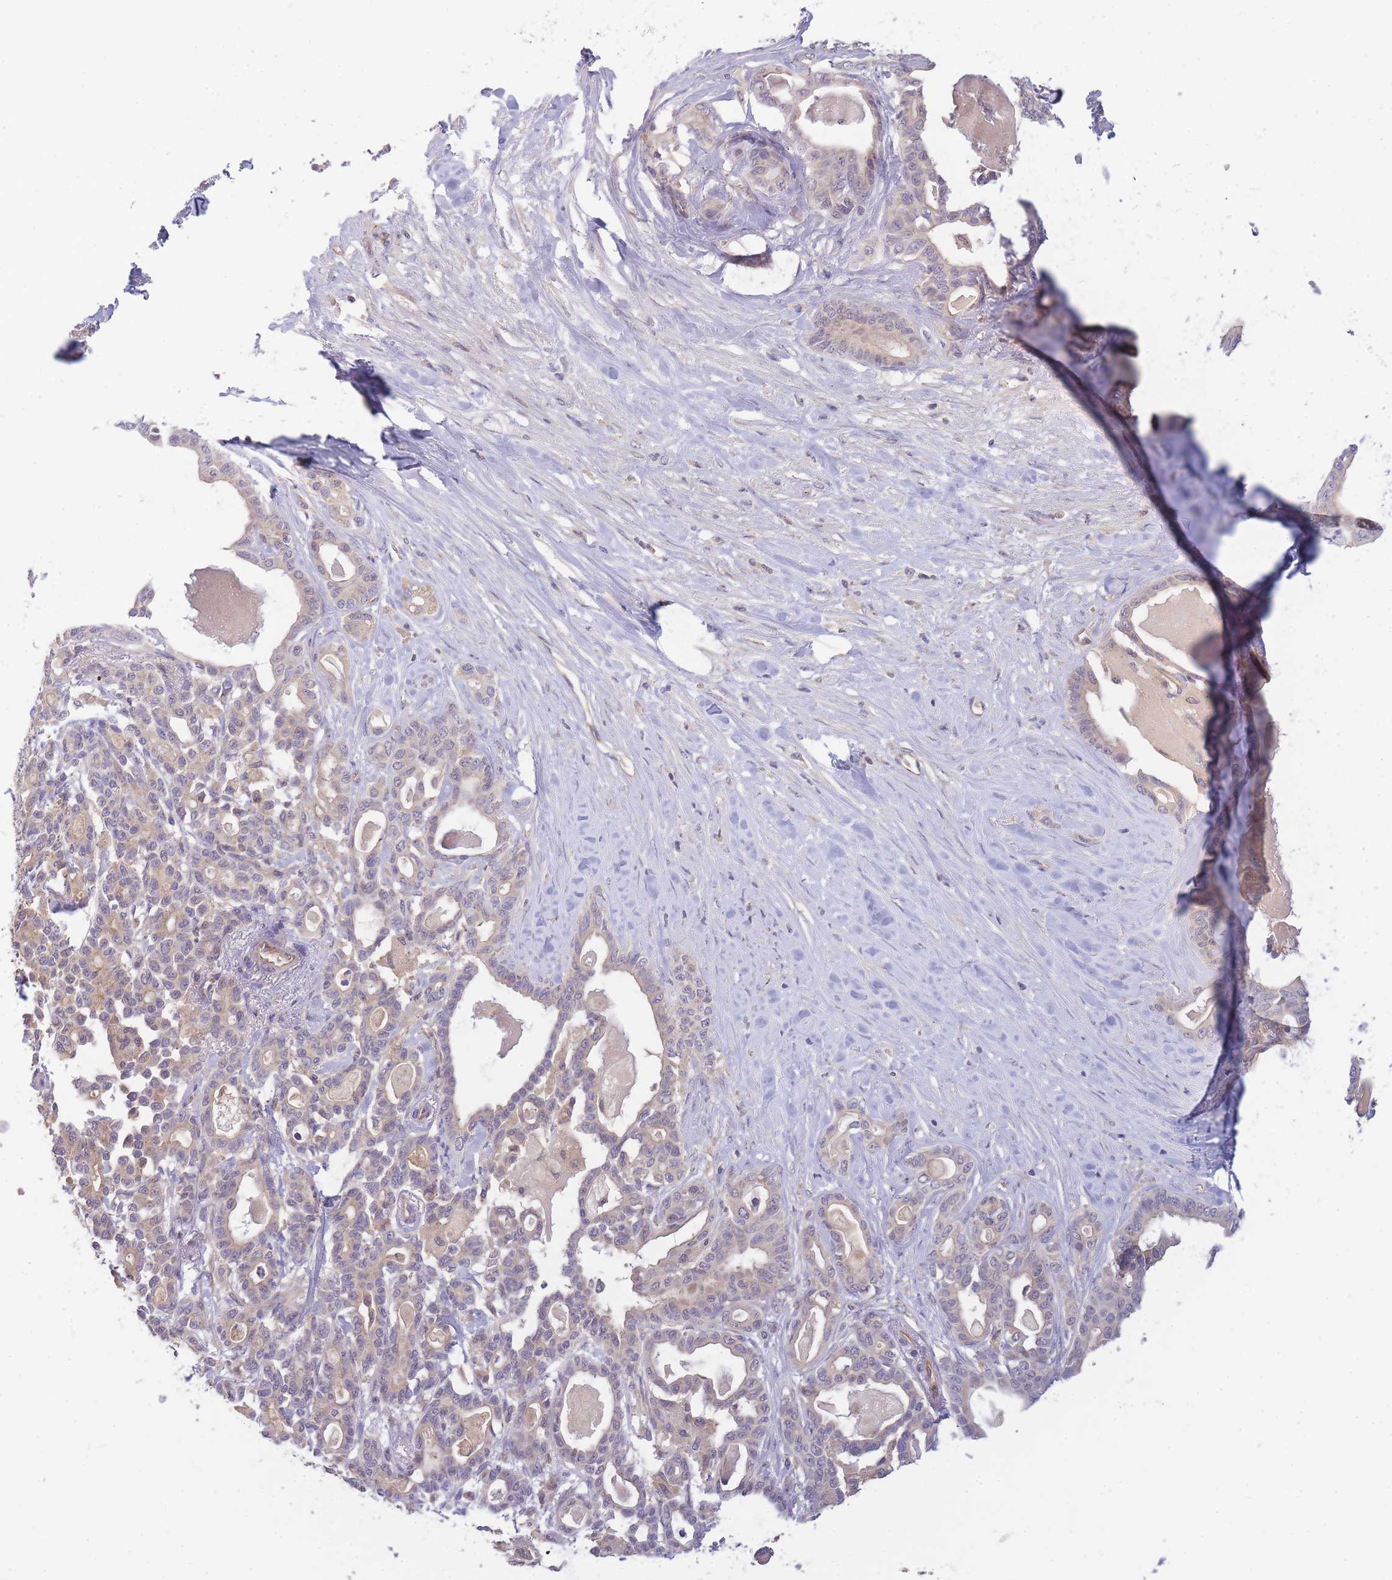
{"staining": {"intensity": "negative", "quantity": "none", "location": "none"}, "tissue": "pancreatic cancer", "cell_type": "Tumor cells", "image_type": "cancer", "snomed": [{"axis": "morphology", "description": "Adenocarcinoma, NOS"}, {"axis": "topography", "description": "Pancreas"}], "caption": "A micrograph of human pancreatic cancer is negative for staining in tumor cells.", "gene": "NDUFAF5", "patient": {"sex": "male", "age": 63}}